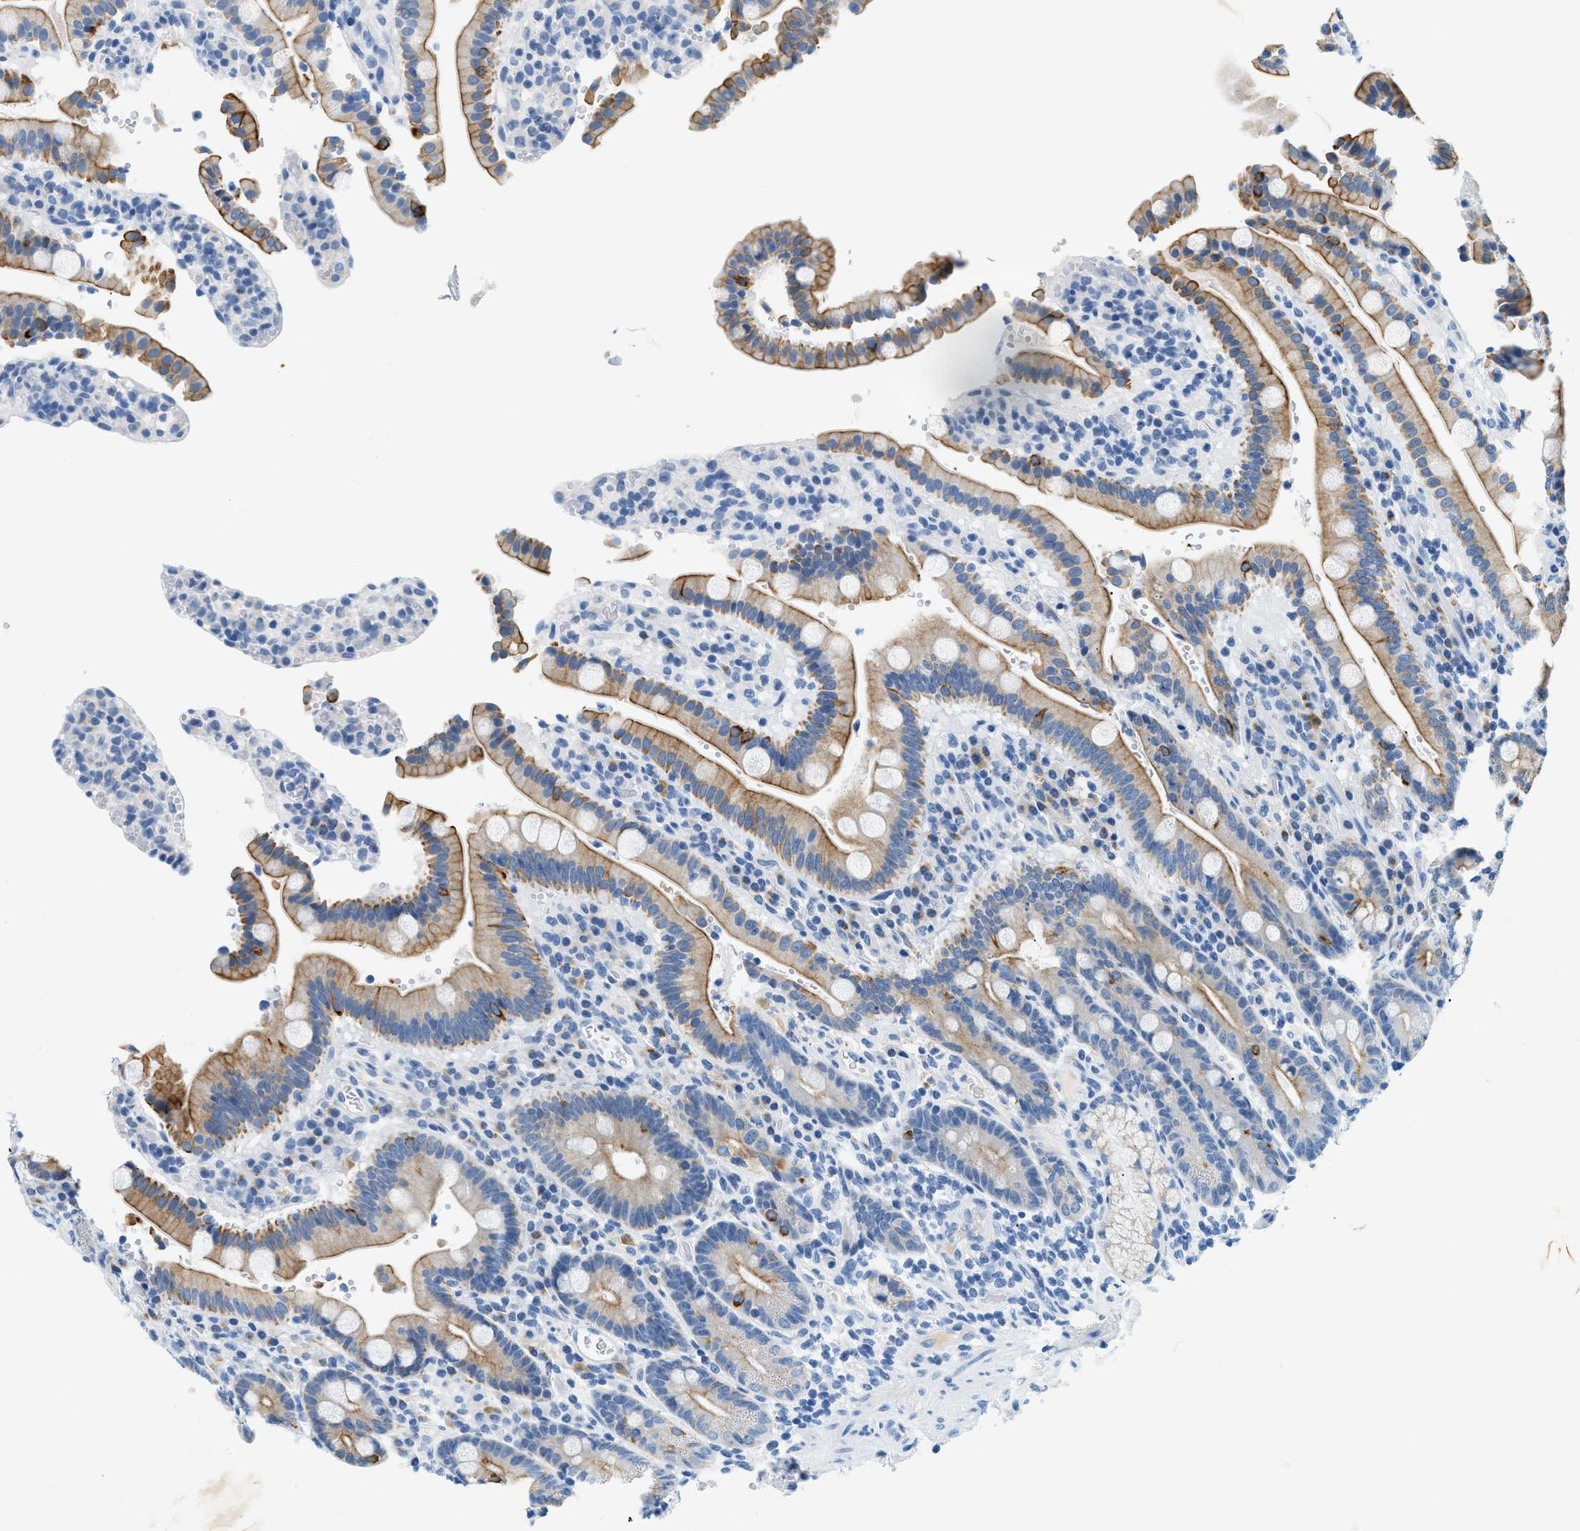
{"staining": {"intensity": "moderate", "quantity": ">75%", "location": "cytoplasmic/membranous"}, "tissue": "duodenum", "cell_type": "Glandular cells", "image_type": "normal", "snomed": [{"axis": "morphology", "description": "Normal tissue, NOS"}, {"axis": "topography", "description": "Small intestine, NOS"}], "caption": "Protein expression analysis of unremarkable duodenum exhibits moderate cytoplasmic/membranous positivity in about >75% of glandular cells.", "gene": "STXBP2", "patient": {"sex": "female", "age": 71}}